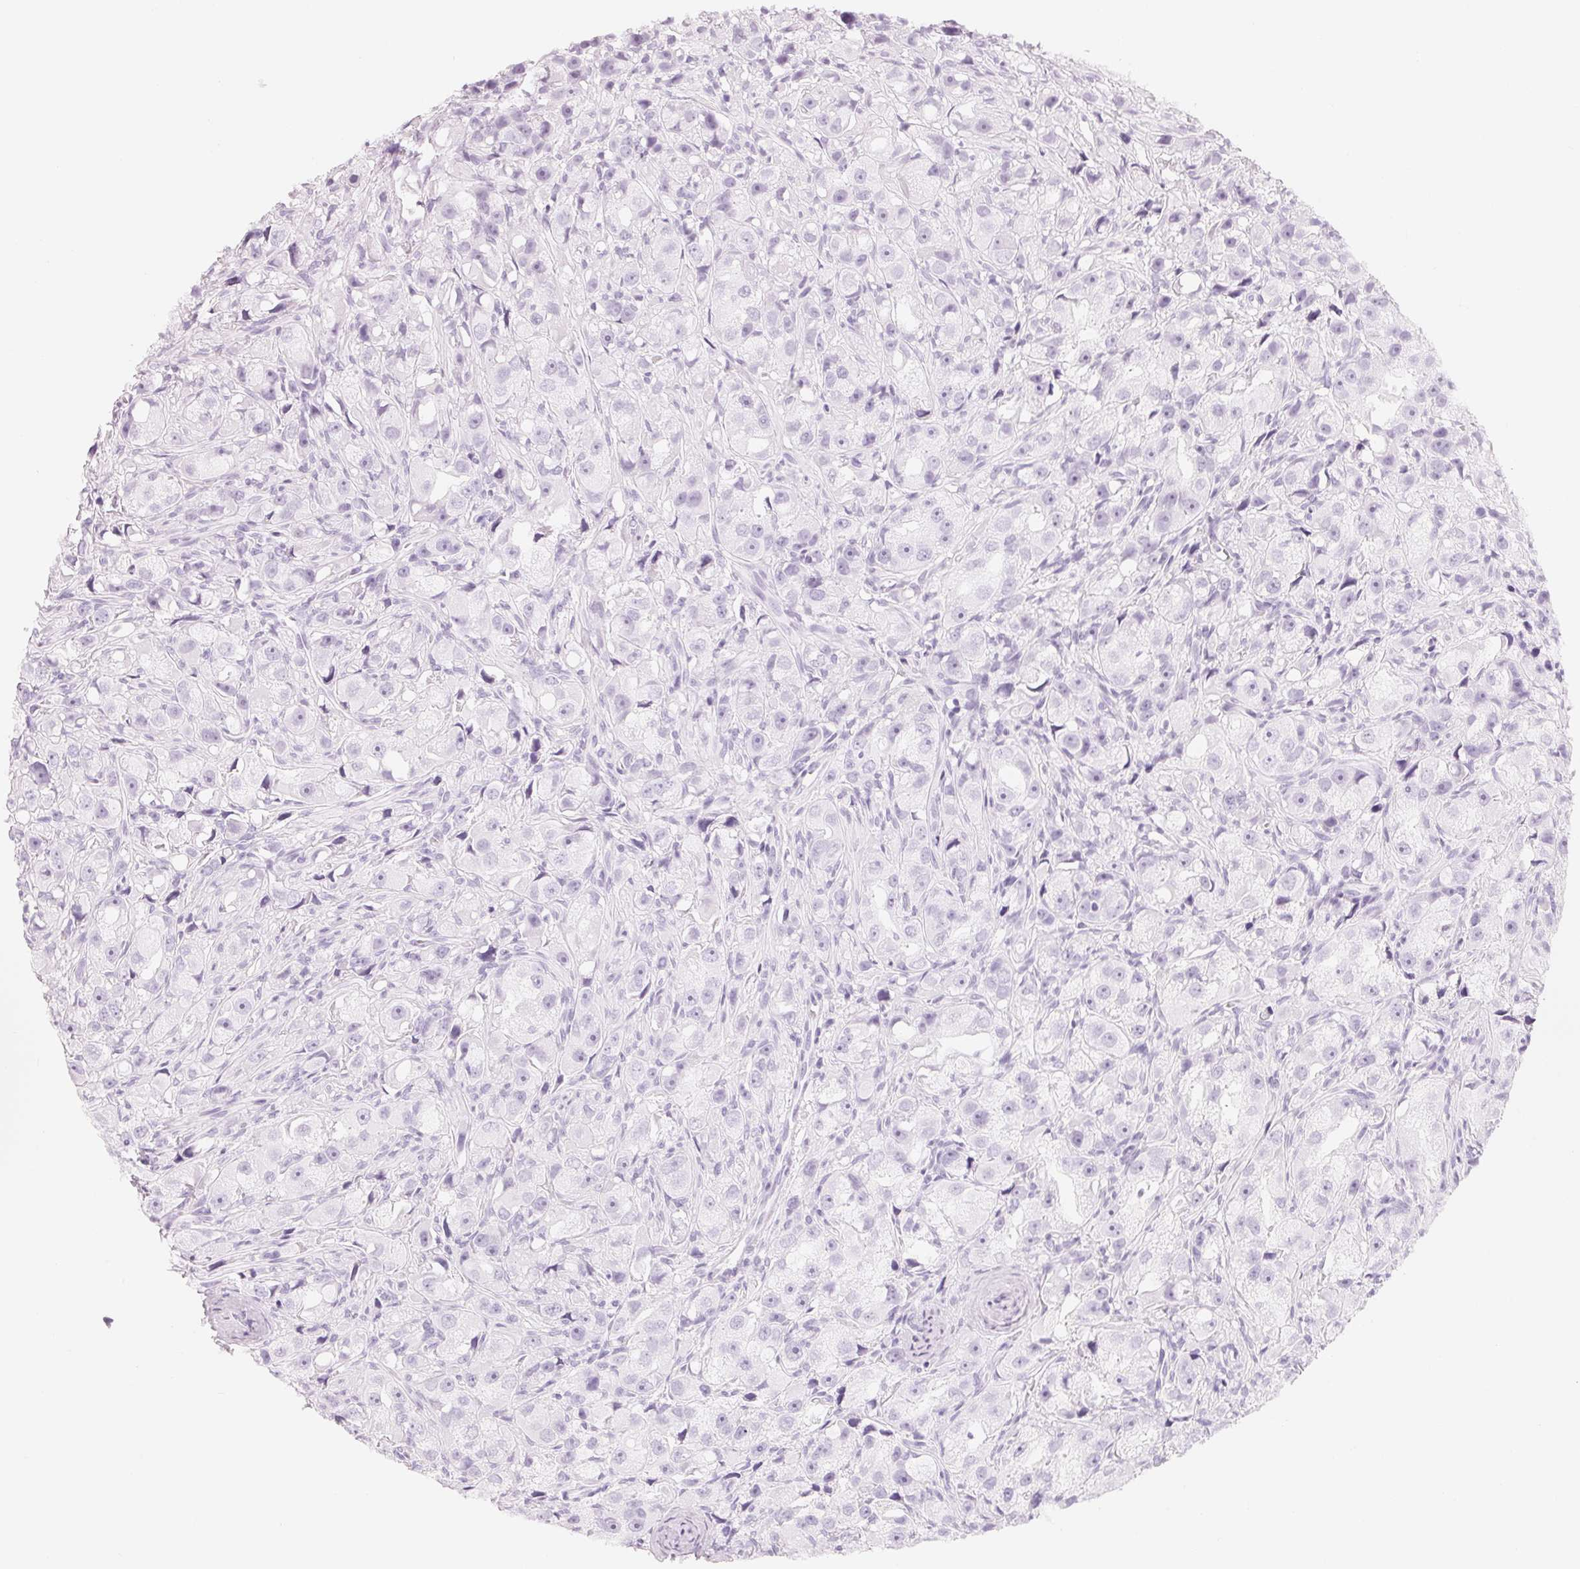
{"staining": {"intensity": "negative", "quantity": "none", "location": "none"}, "tissue": "prostate cancer", "cell_type": "Tumor cells", "image_type": "cancer", "snomed": [{"axis": "morphology", "description": "Adenocarcinoma, High grade"}, {"axis": "topography", "description": "Prostate"}], "caption": "Tumor cells show no significant expression in prostate cancer (adenocarcinoma (high-grade)).", "gene": "CFHR2", "patient": {"sex": "male", "age": 75}}